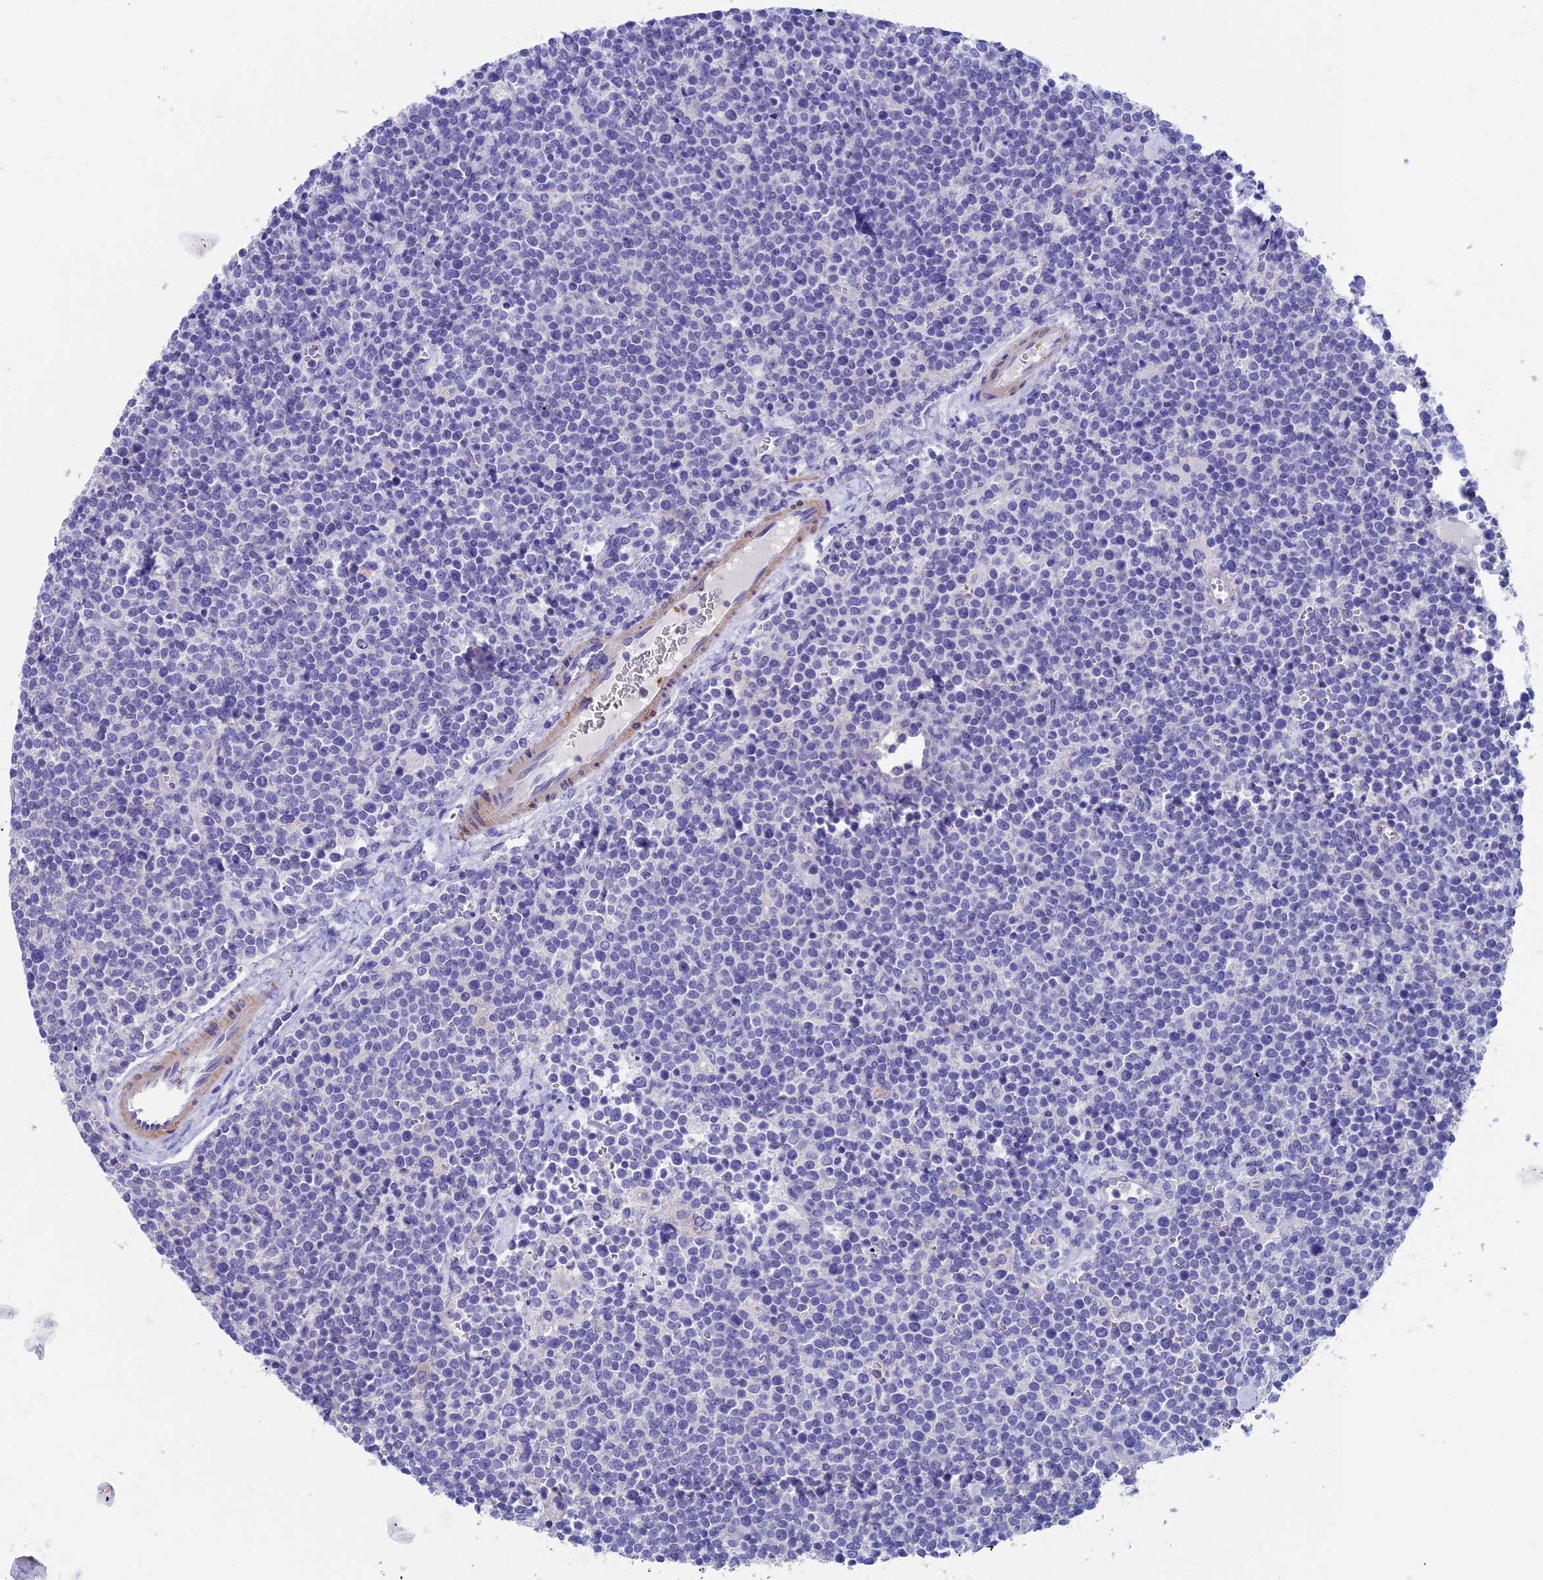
{"staining": {"intensity": "negative", "quantity": "none", "location": "none"}, "tissue": "lymphoma", "cell_type": "Tumor cells", "image_type": "cancer", "snomed": [{"axis": "morphology", "description": "Malignant lymphoma, non-Hodgkin's type, High grade"}, {"axis": "topography", "description": "Lymph node"}], "caption": "Immunohistochemistry of human high-grade malignant lymphoma, non-Hodgkin's type exhibits no positivity in tumor cells.", "gene": "ADH7", "patient": {"sex": "male", "age": 61}}